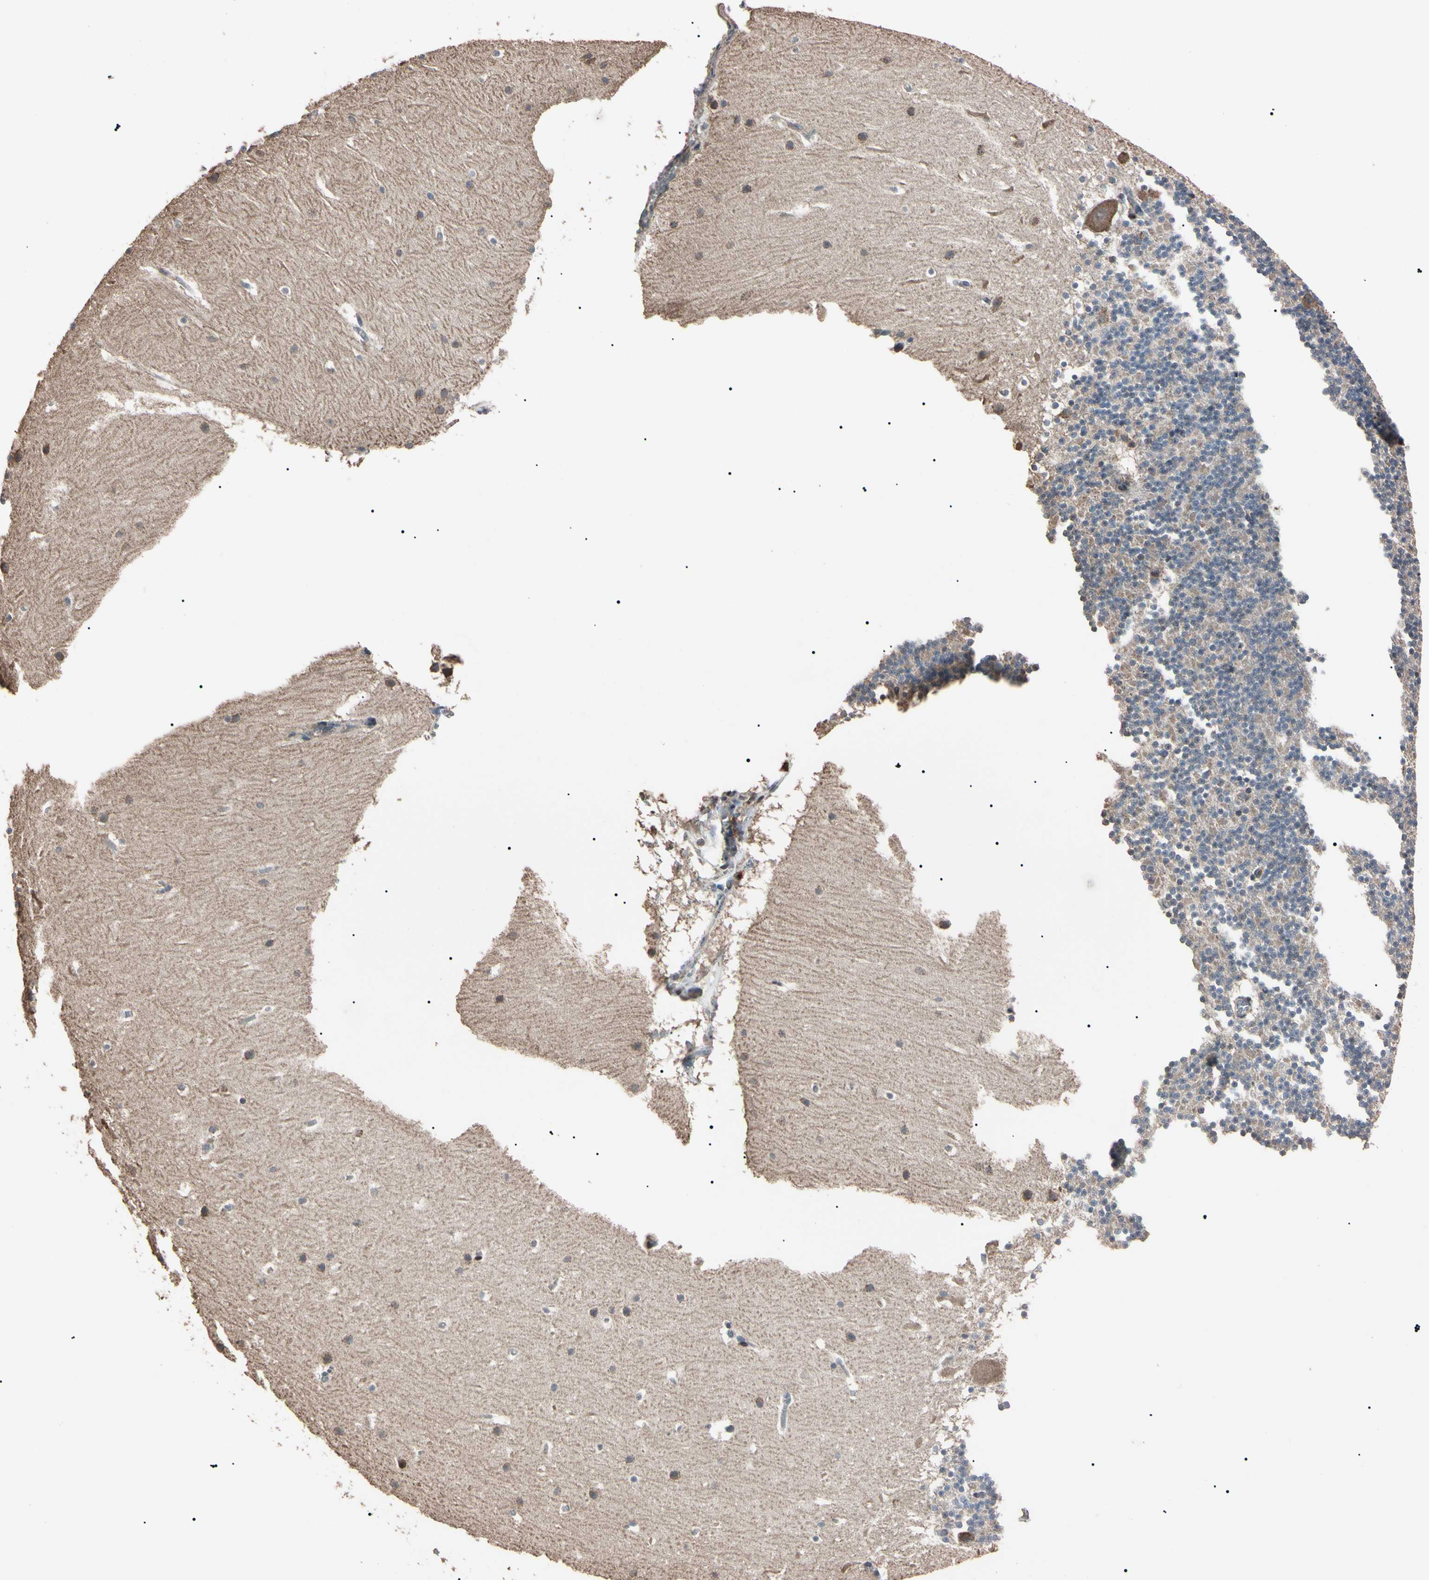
{"staining": {"intensity": "weak", "quantity": "25%-75%", "location": "cytoplasmic/membranous"}, "tissue": "cerebellum", "cell_type": "Cells in granular layer", "image_type": "normal", "snomed": [{"axis": "morphology", "description": "Normal tissue, NOS"}, {"axis": "topography", "description": "Cerebellum"}], "caption": "Weak cytoplasmic/membranous expression is identified in about 25%-75% of cells in granular layer in normal cerebellum.", "gene": "TNFRSF1A", "patient": {"sex": "male", "age": 45}}